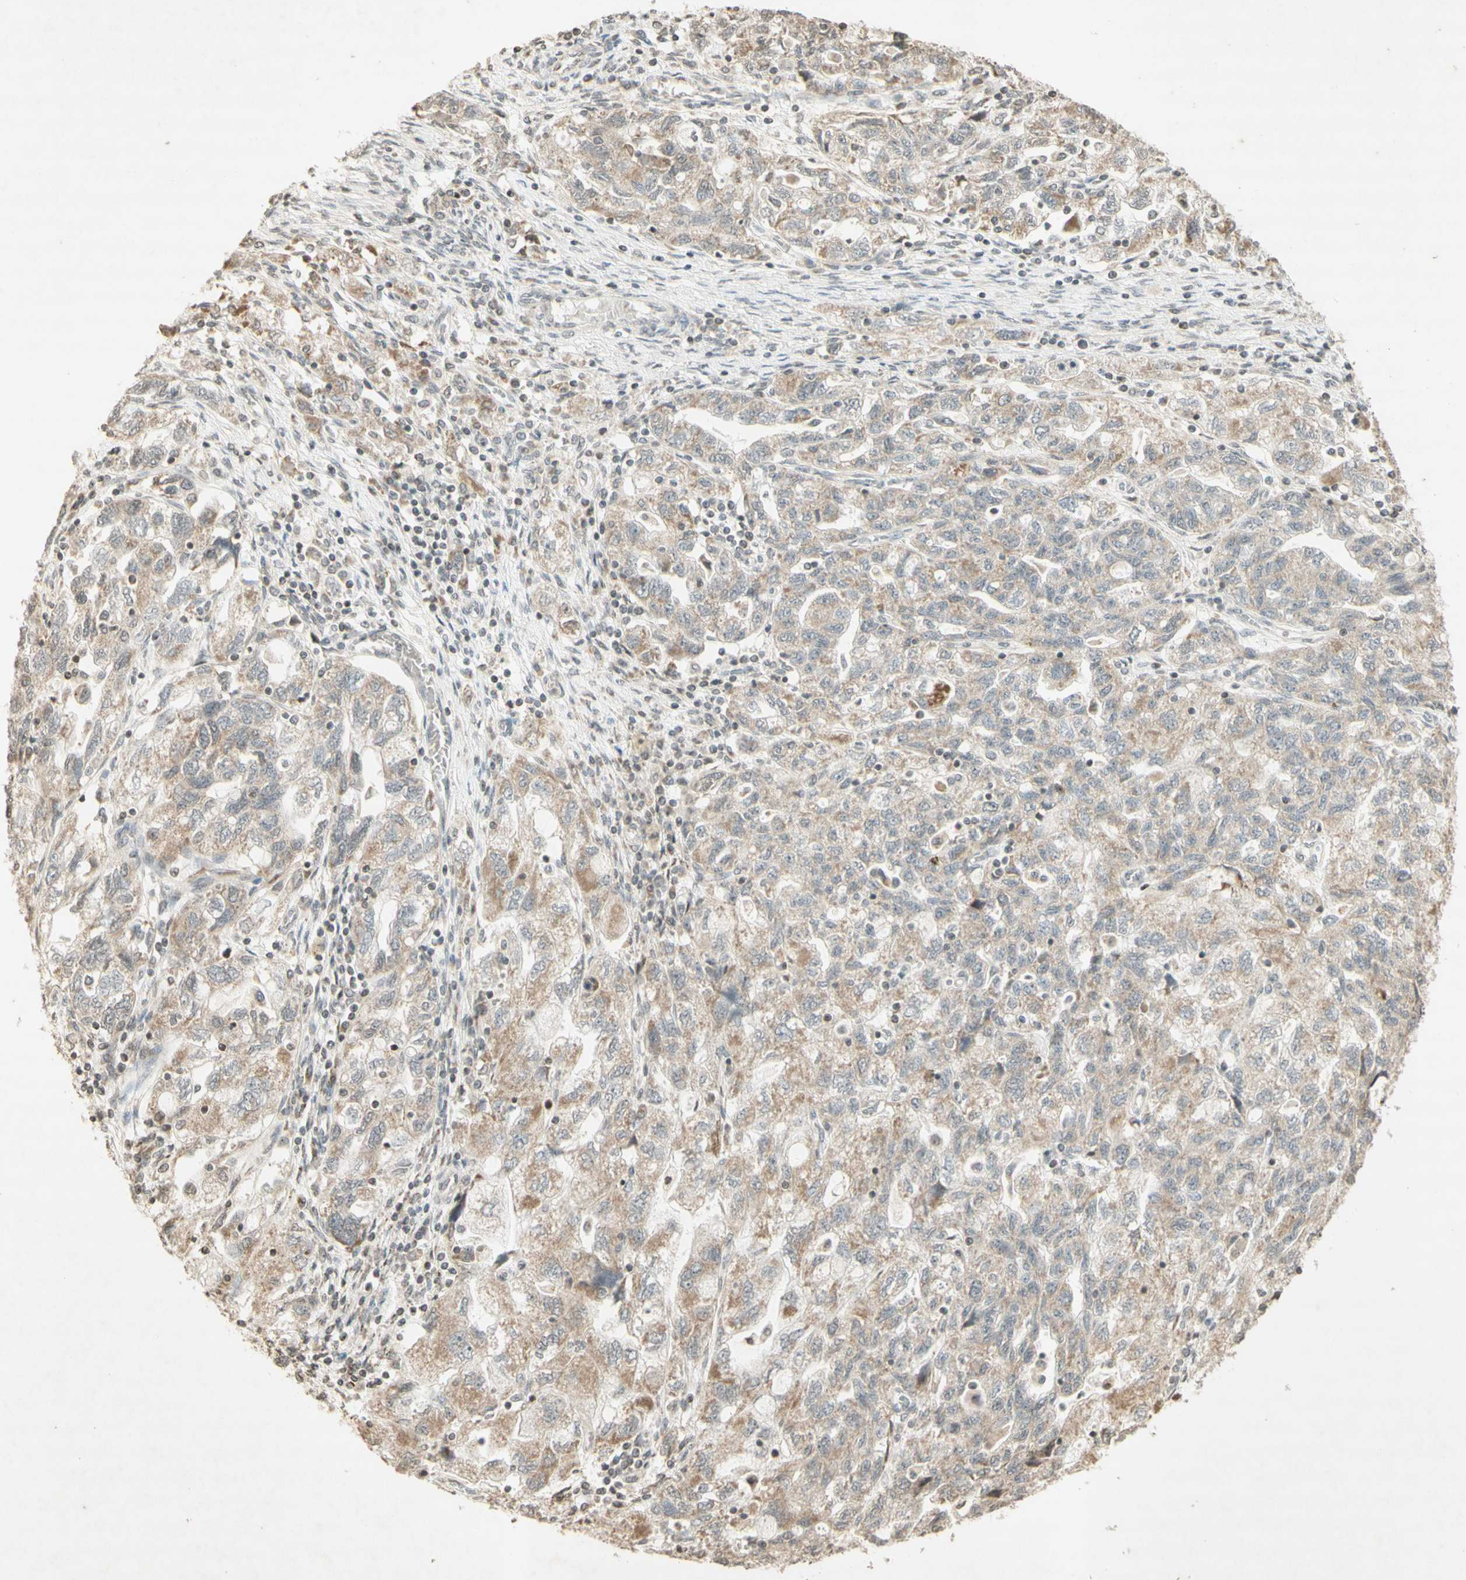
{"staining": {"intensity": "weak", "quantity": ">75%", "location": "cytoplasmic/membranous"}, "tissue": "ovarian cancer", "cell_type": "Tumor cells", "image_type": "cancer", "snomed": [{"axis": "morphology", "description": "Carcinoma, NOS"}, {"axis": "morphology", "description": "Cystadenocarcinoma, serous, NOS"}, {"axis": "topography", "description": "Ovary"}], "caption": "Serous cystadenocarcinoma (ovarian) stained for a protein (brown) reveals weak cytoplasmic/membranous positive expression in approximately >75% of tumor cells.", "gene": "CCNI", "patient": {"sex": "female", "age": 69}}